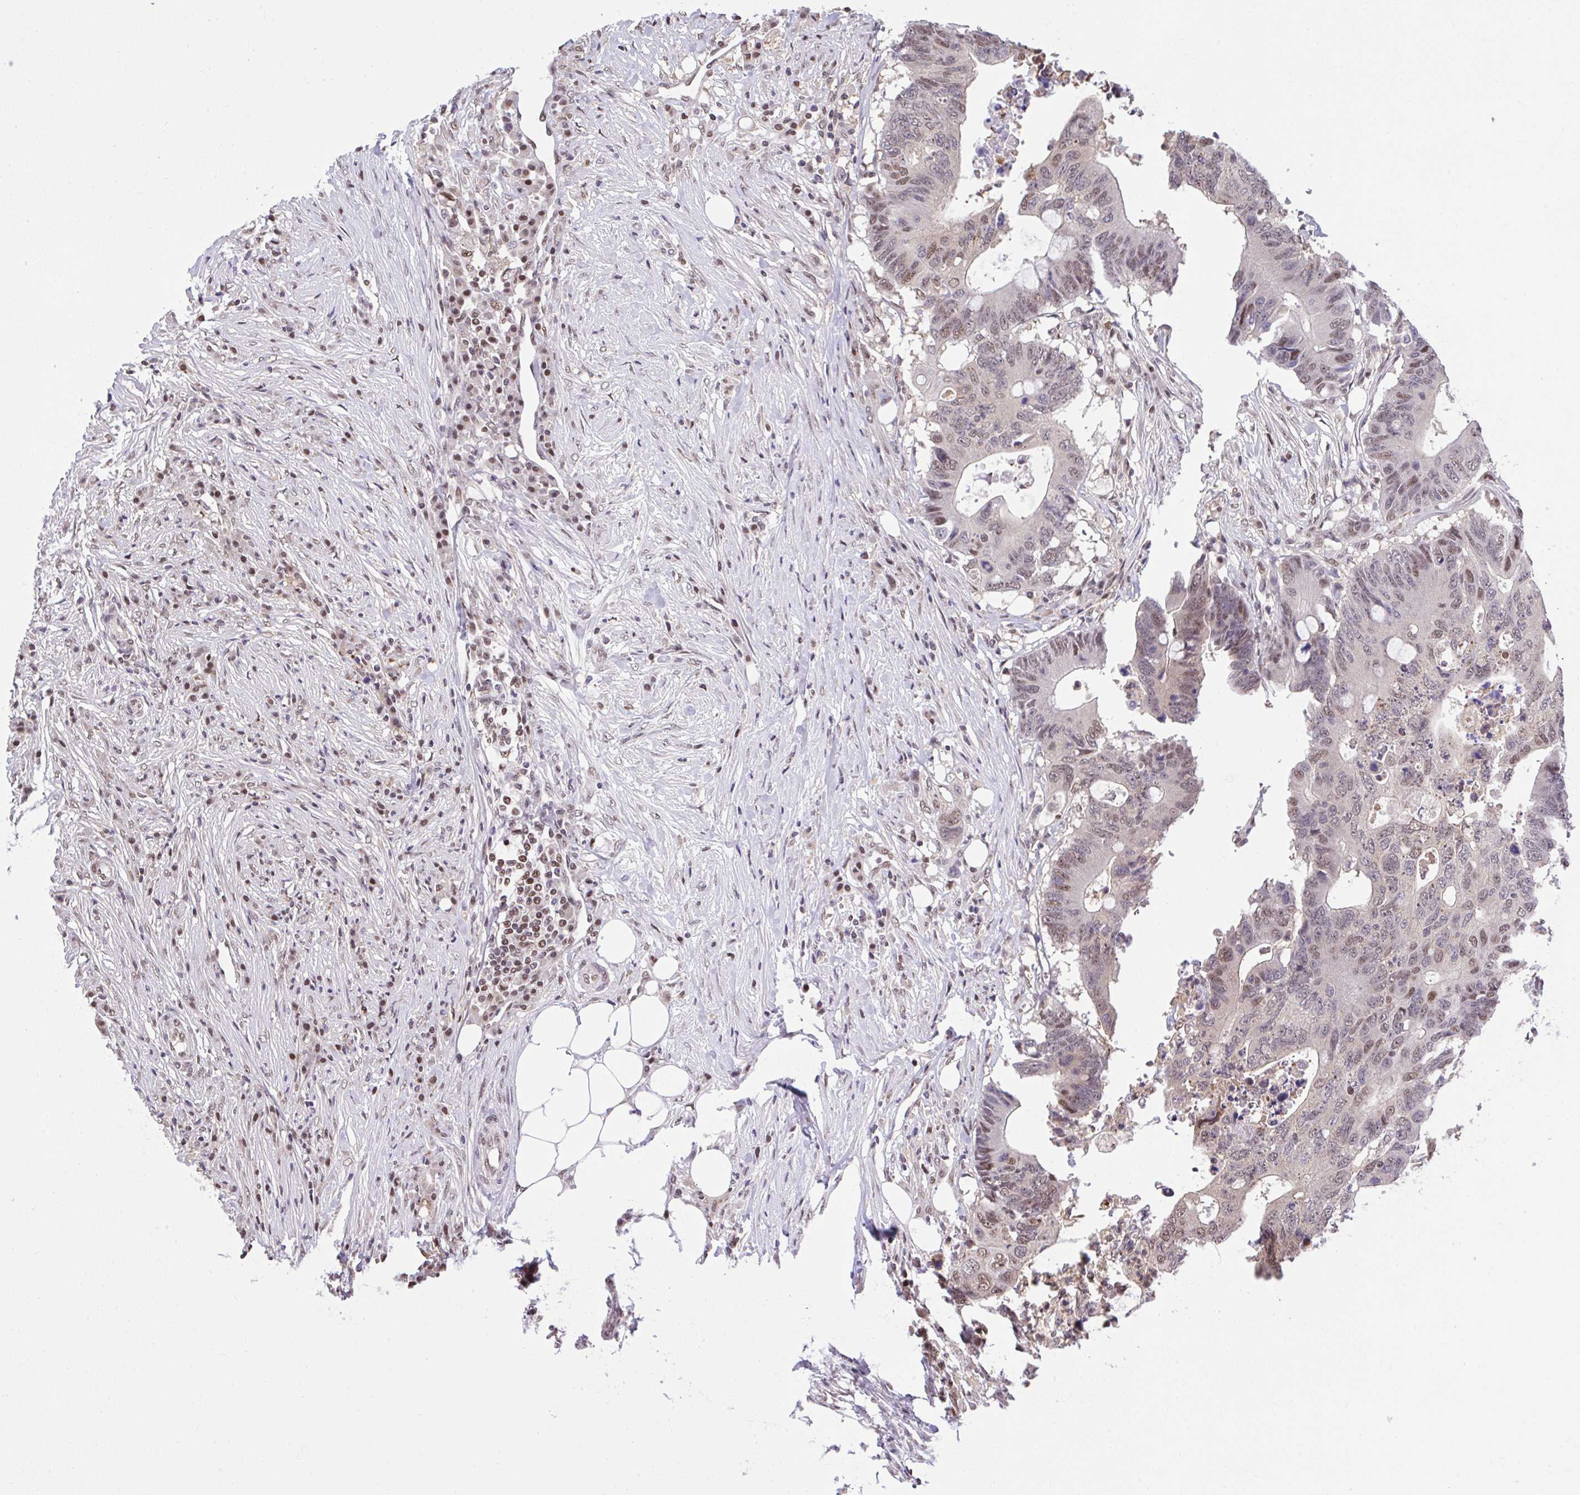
{"staining": {"intensity": "weak", "quantity": "25%-75%", "location": "nuclear"}, "tissue": "colorectal cancer", "cell_type": "Tumor cells", "image_type": "cancer", "snomed": [{"axis": "morphology", "description": "Adenocarcinoma, NOS"}, {"axis": "topography", "description": "Colon"}], "caption": "A photomicrograph of human colorectal adenocarcinoma stained for a protein demonstrates weak nuclear brown staining in tumor cells.", "gene": "GLIS3", "patient": {"sex": "male", "age": 71}}